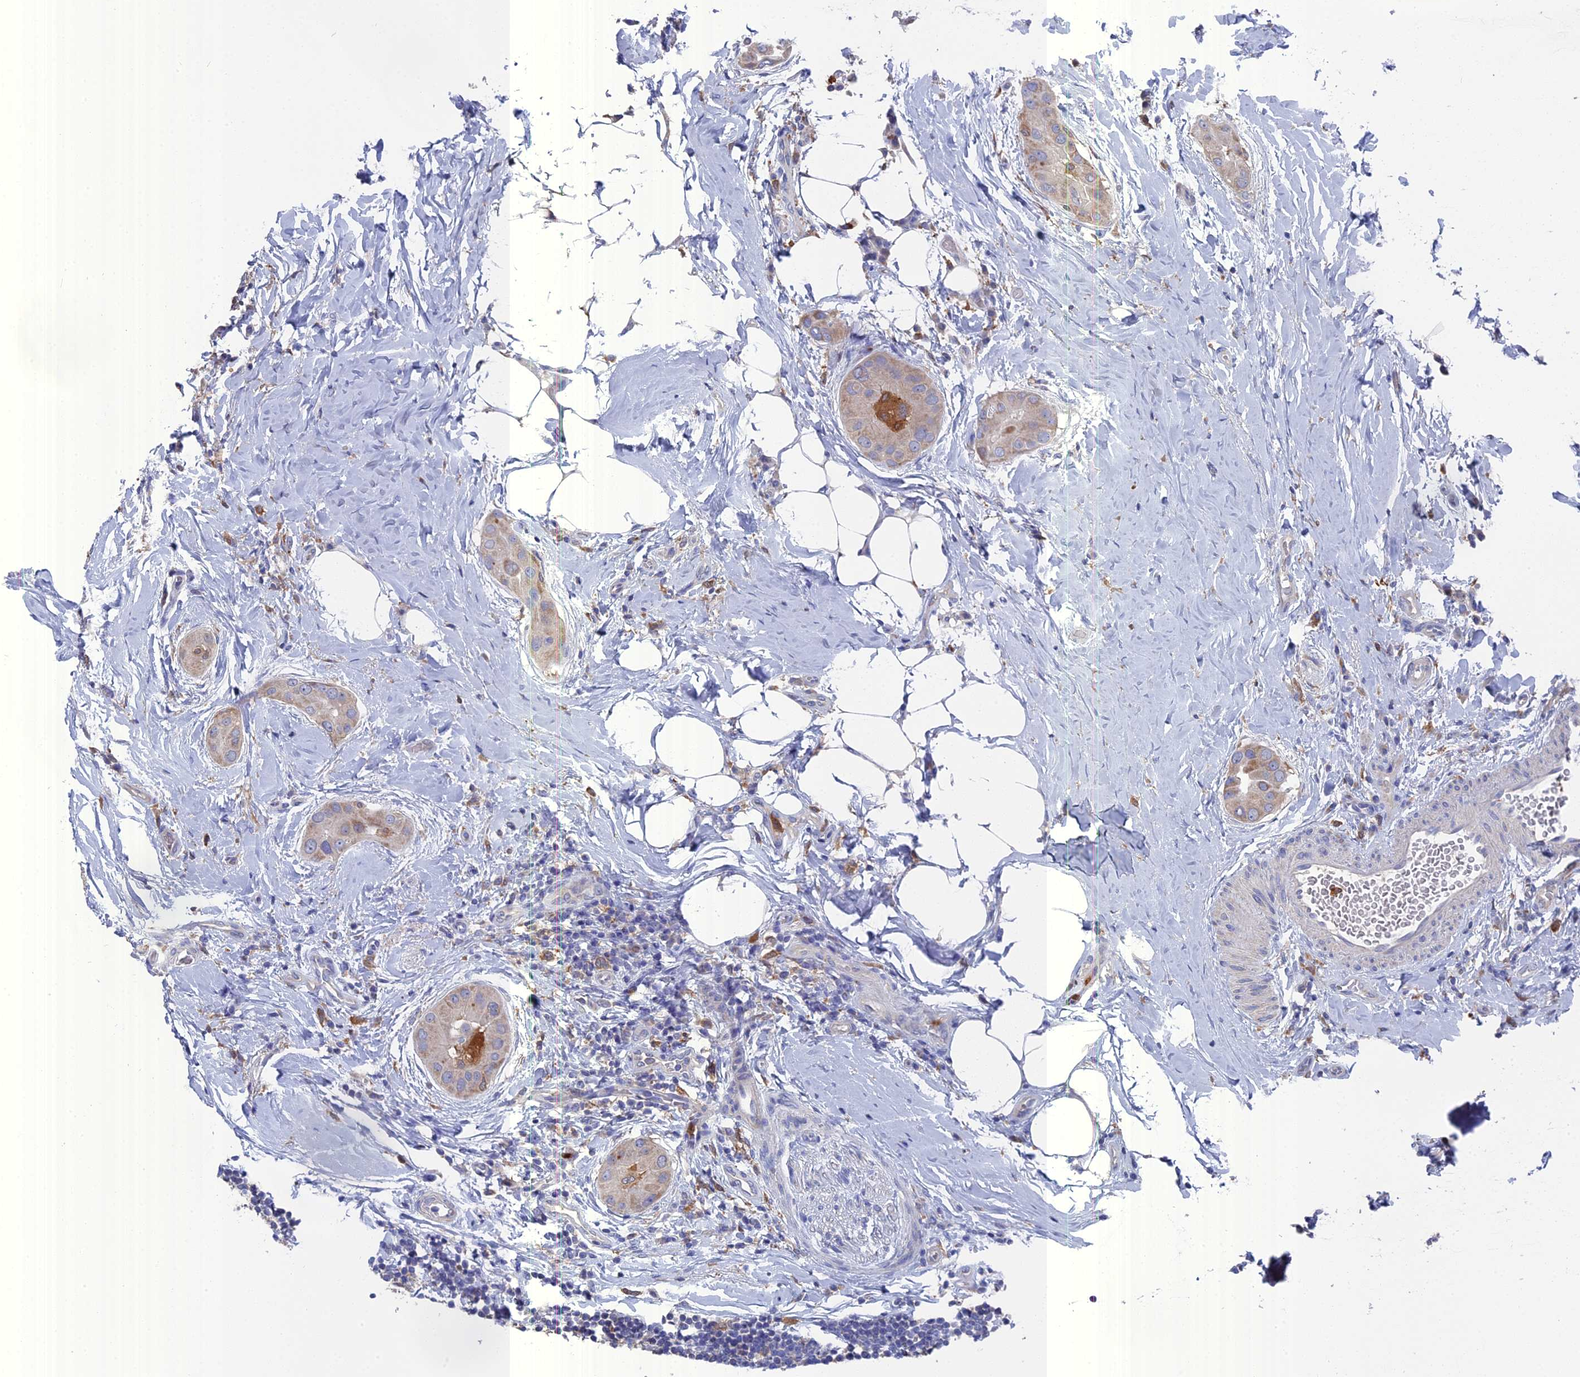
{"staining": {"intensity": "moderate", "quantity": "<25%", "location": "cytoplasmic/membranous"}, "tissue": "thyroid cancer", "cell_type": "Tumor cells", "image_type": "cancer", "snomed": [{"axis": "morphology", "description": "Papillary adenocarcinoma, NOS"}, {"axis": "topography", "description": "Thyroid gland"}], "caption": "IHC histopathology image of human thyroid papillary adenocarcinoma stained for a protein (brown), which displays low levels of moderate cytoplasmic/membranous expression in approximately <25% of tumor cells.", "gene": "NCF4", "patient": {"sex": "male", "age": 33}}